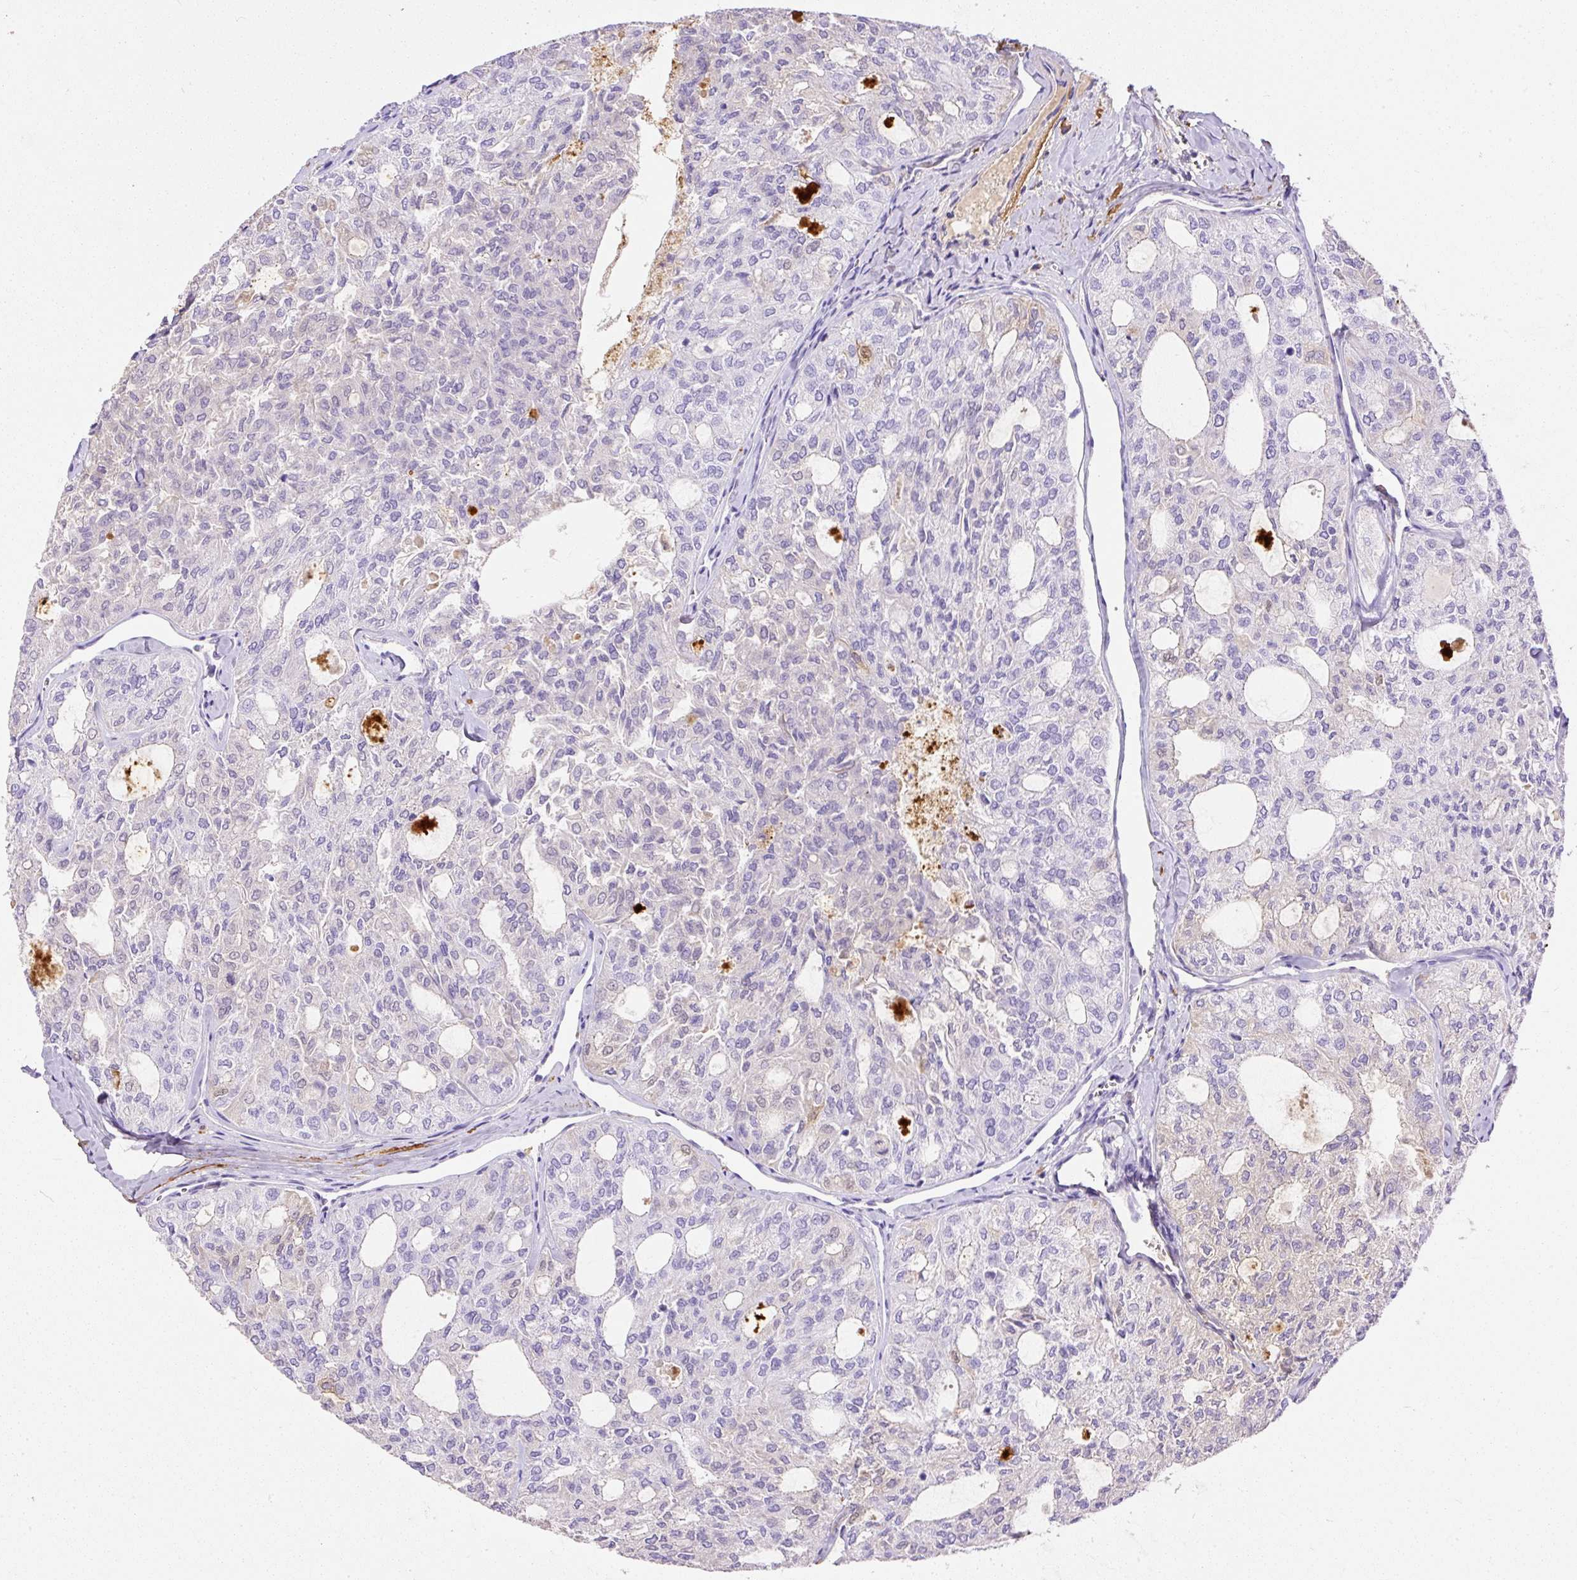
{"staining": {"intensity": "negative", "quantity": "none", "location": "none"}, "tissue": "thyroid cancer", "cell_type": "Tumor cells", "image_type": "cancer", "snomed": [{"axis": "morphology", "description": "Follicular adenoma carcinoma, NOS"}, {"axis": "topography", "description": "Thyroid gland"}], "caption": "The micrograph shows no significant staining in tumor cells of follicular adenoma carcinoma (thyroid).", "gene": "APCS", "patient": {"sex": "male", "age": 75}}